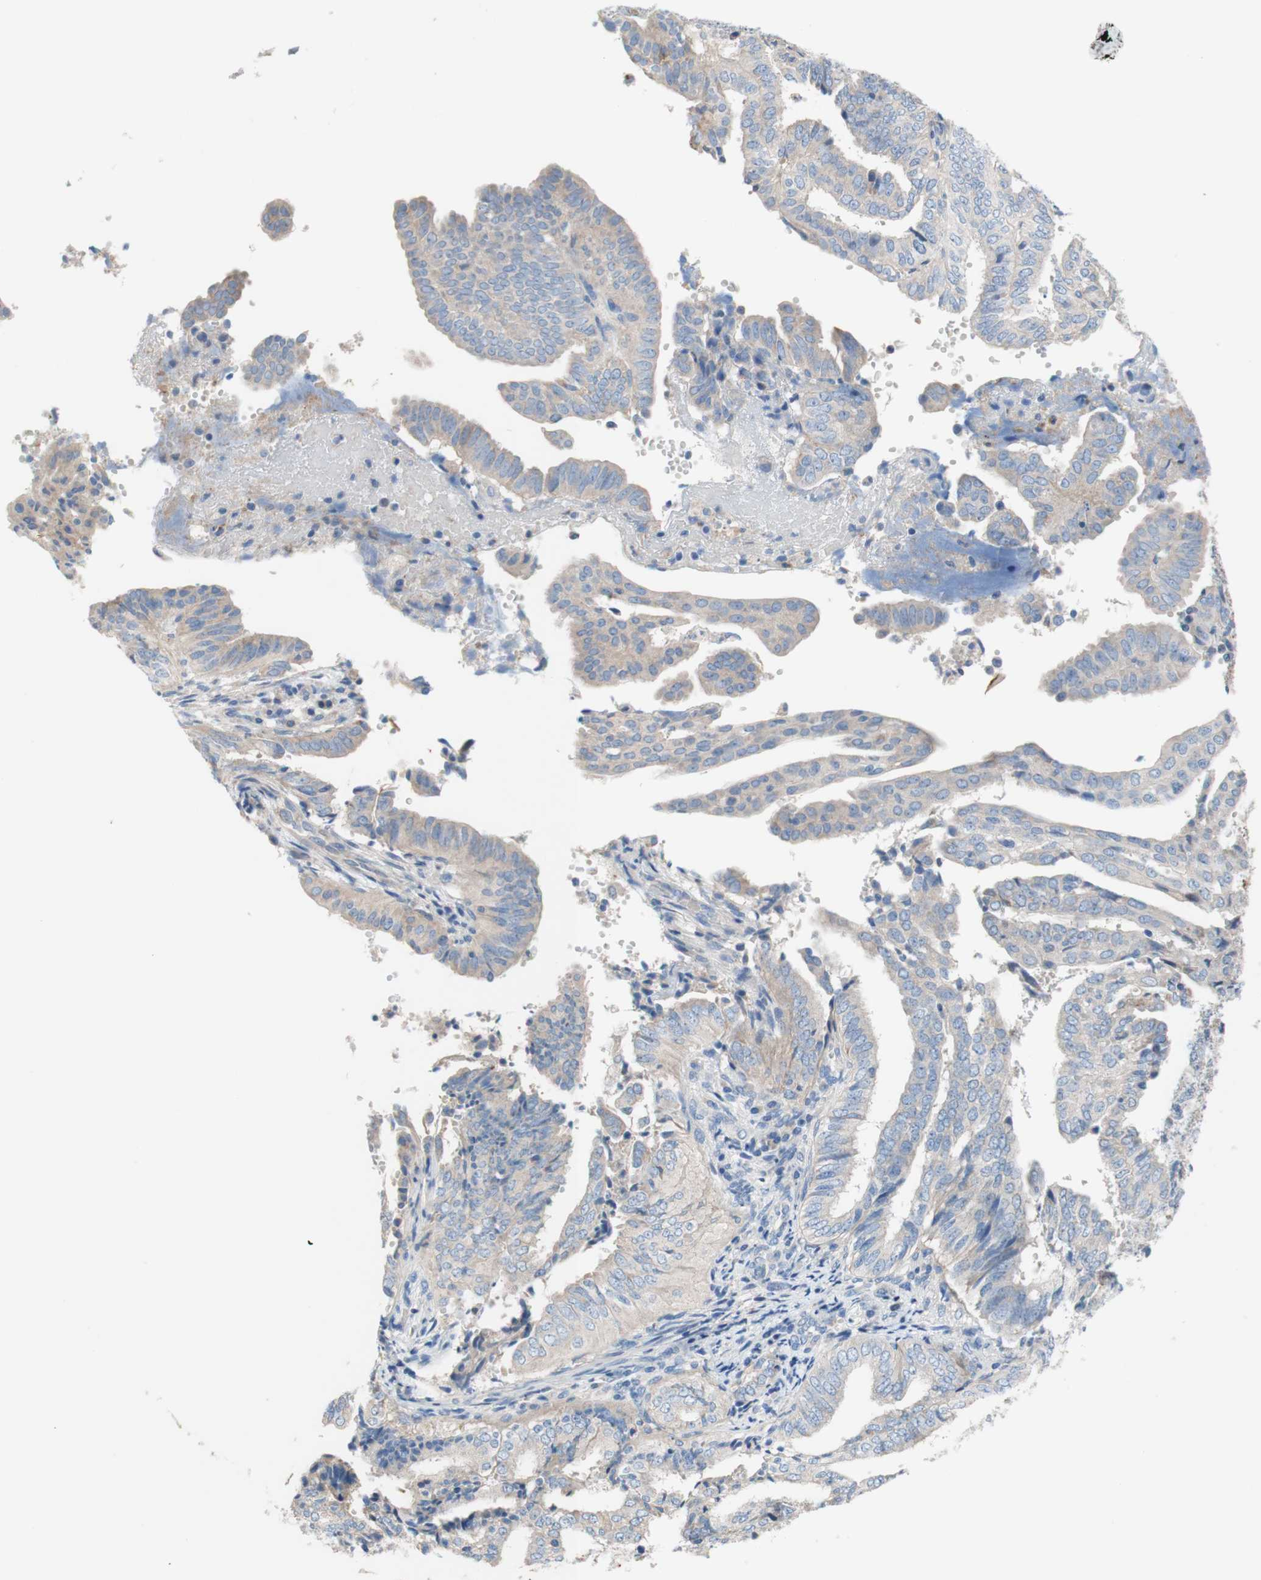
{"staining": {"intensity": "weak", "quantity": ">75%", "location": "cytoplasmic/membranous"}, "tissue": "endometrial cancer", "cell_type": "Tumor cells", "image_type": "cancer", "snomed": [{"axis": "morphology", "description": "Adenocarcinoma, NOS"}, {"axis": "topography", "description": "Endometrium"}], "caption": "This histopathology image displays immunohistochemistry (IHC) staining of adenocarcinoma (endometrial), with low weak cytoplasmic/membranous expression in approximately >75% of tumor cells.", "gene": "F3", "patient": {"sex": "female", "age": 58}}